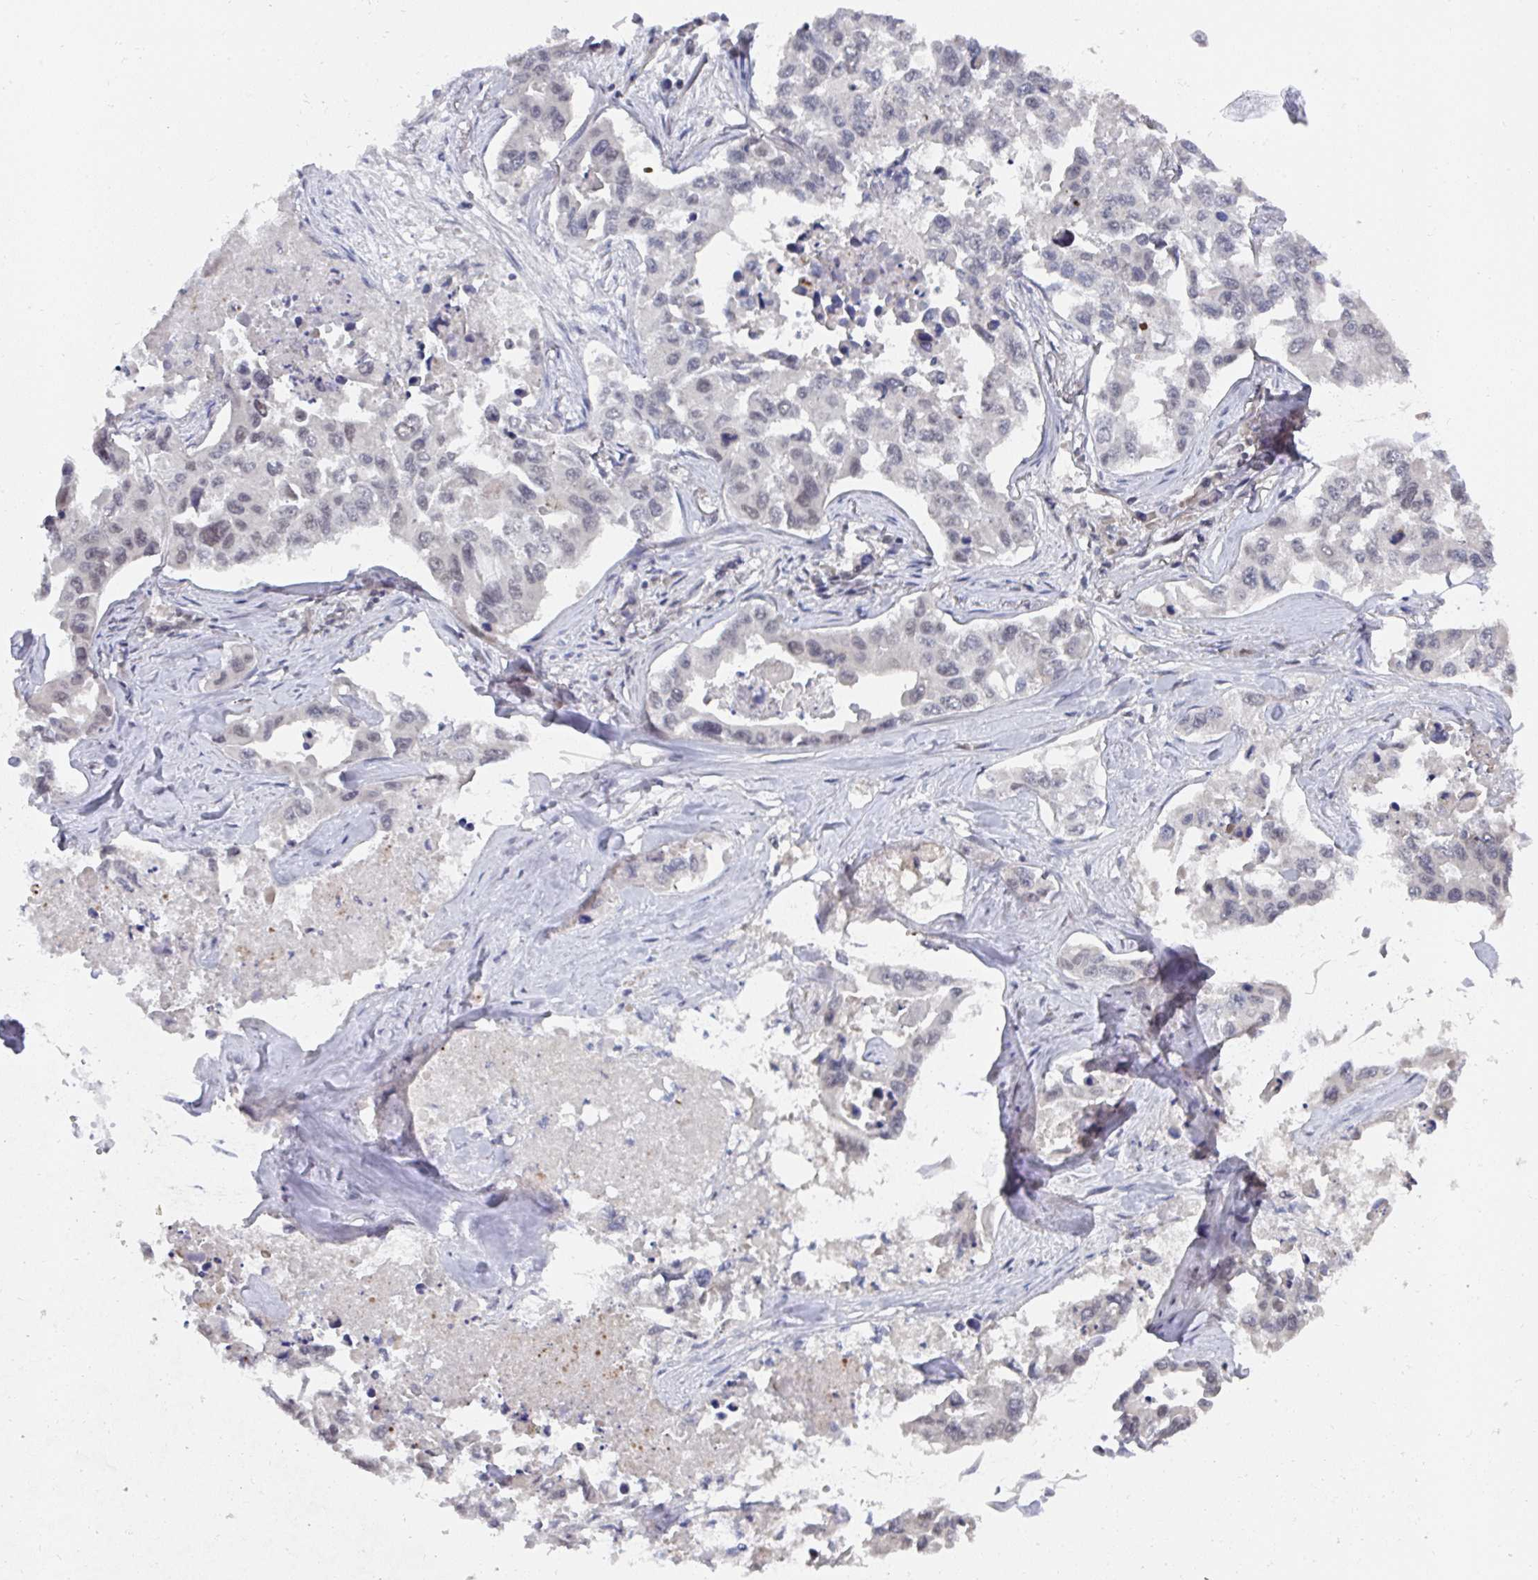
{"staining": {"intensity": "moderate", "quantity": "<25%", "location": "nuclear"}, "tissue": "lung cancer", "cell_type": "Tumor cells", "image_type": "cancer", "snomed": [{"axis": "morphology", "description": "Adenocarcinoma, NOS"}, {"axis": "topography", "description": "Lung"}], "caption": "DAB immunohistochemical staining of human adenocarcinoma (lung) displays moderate nuclear protein staining in approximately <25% of tumor cells.", "gene": "JMJD1C", "patient": {"sex": "male", "age": 64}}